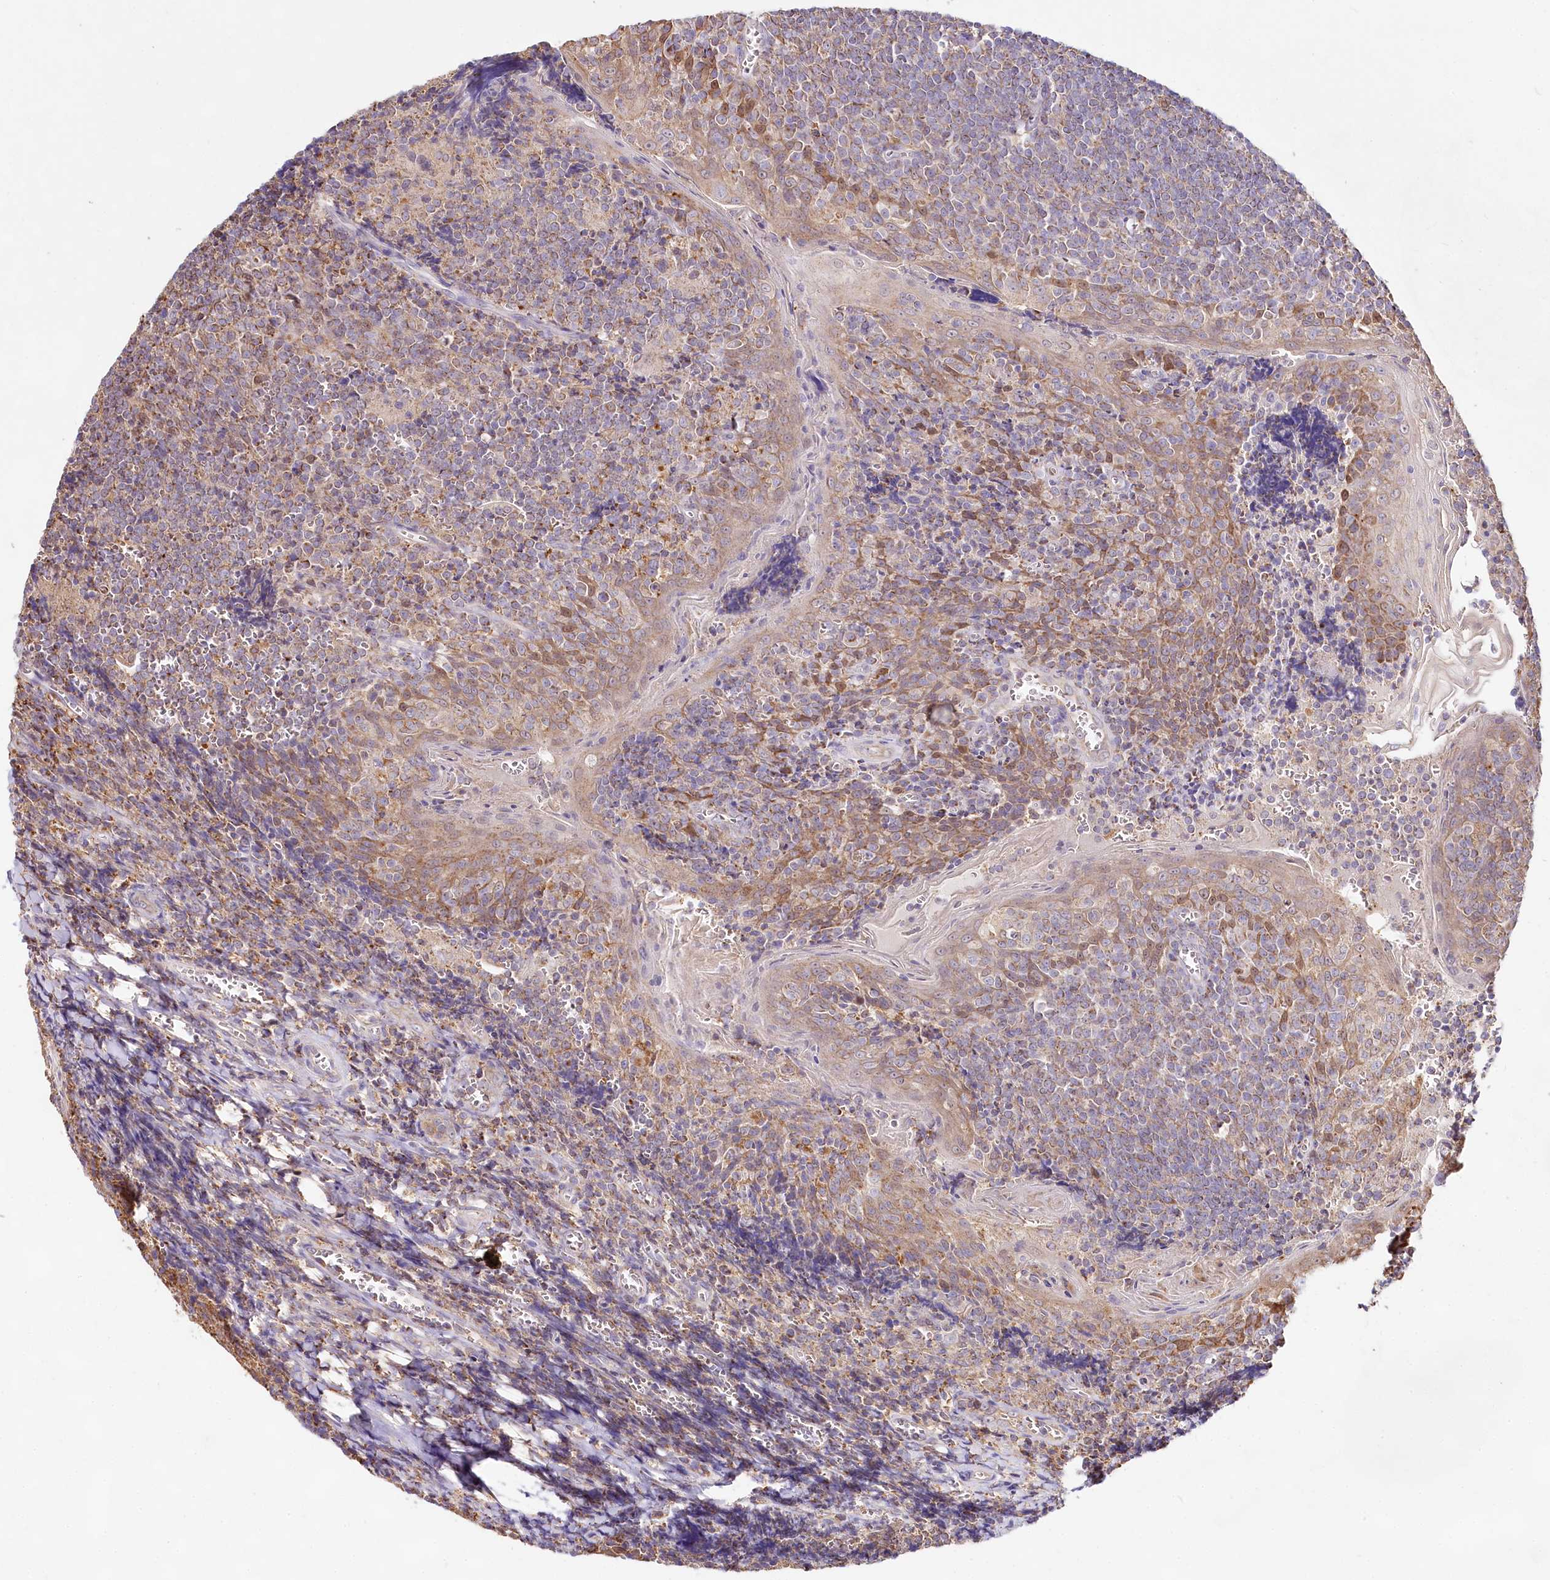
{"staining": {"intensity": "moderate", "quantity": "25%-75%", "location": "cytoplasmic/membranous"}, "tissue": "tonsil", "cell_type": "Germinal center cells", "image_type": "normal", "snomed": [{"axis": "morphology", "description": "Normal tissue, NOS"}, {"axis": "topography", "description": "Tonsil"}], "caption": "Immunohistochemical staining of unremarkable tonsil demonstrates 25%-75% levels of moderate cytoplasmic/membranous protein expression in about 25%-75% of germinal center cells.", "gene": "TASOR2", "patient": {"sex": "male", "age": 27}}